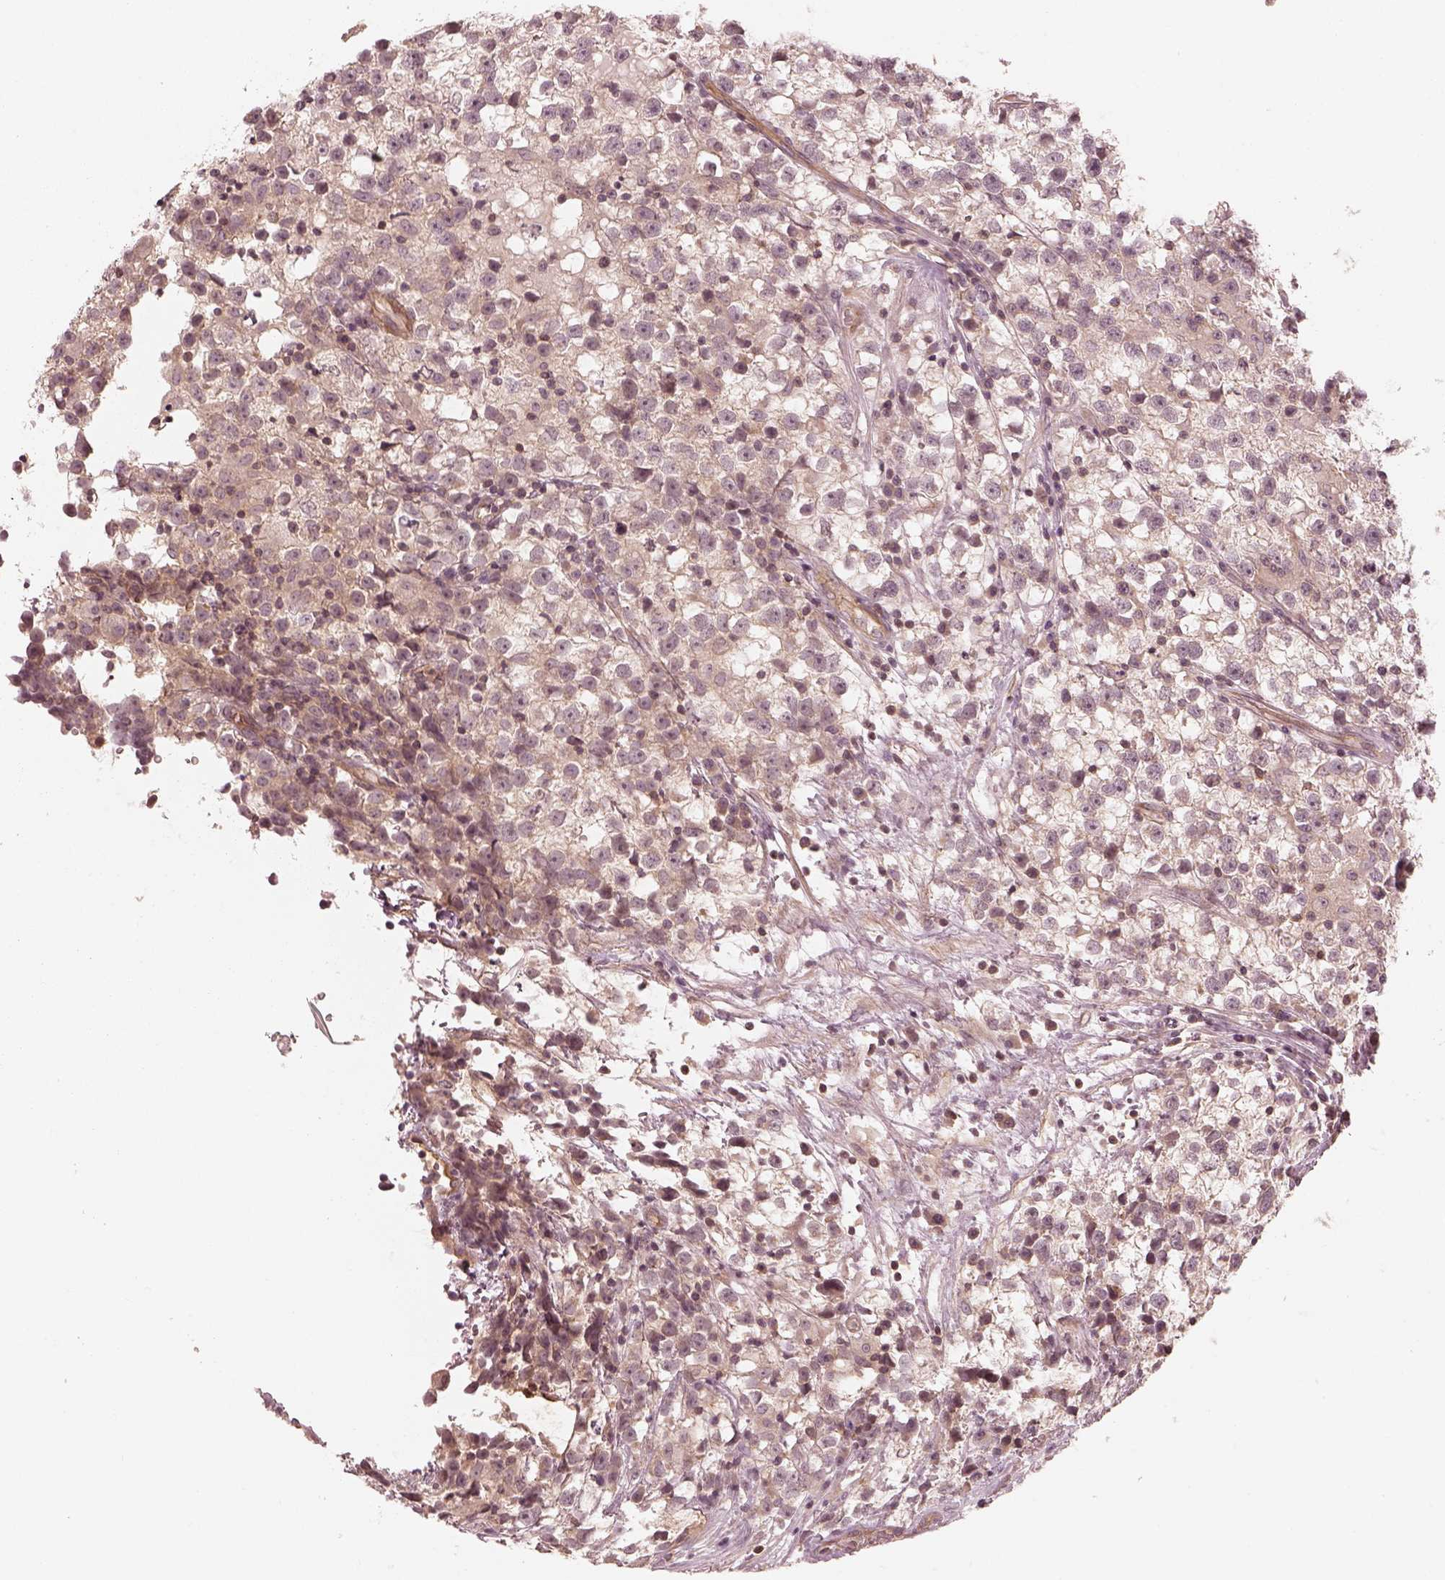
{"staining": {"intensity": "weak", "quantity": "<25%", "location": "cytoplasmic/membranous"}, "tissue": "testis cancer", "cell_type": "Tumor cells", "image_type": "cancer", "snomed": [{"axis": "morphology", "description": "Seminoma, NOS"}, {"axis": "topography", "description": "Testis"}], "caption": "Immunohistochemical staining of human testis cancer (seminoma) demonstrates no significant positivity in tumor cells.", "gene": "FAM107B", "patient": {"sex": "male", "age": 31}}